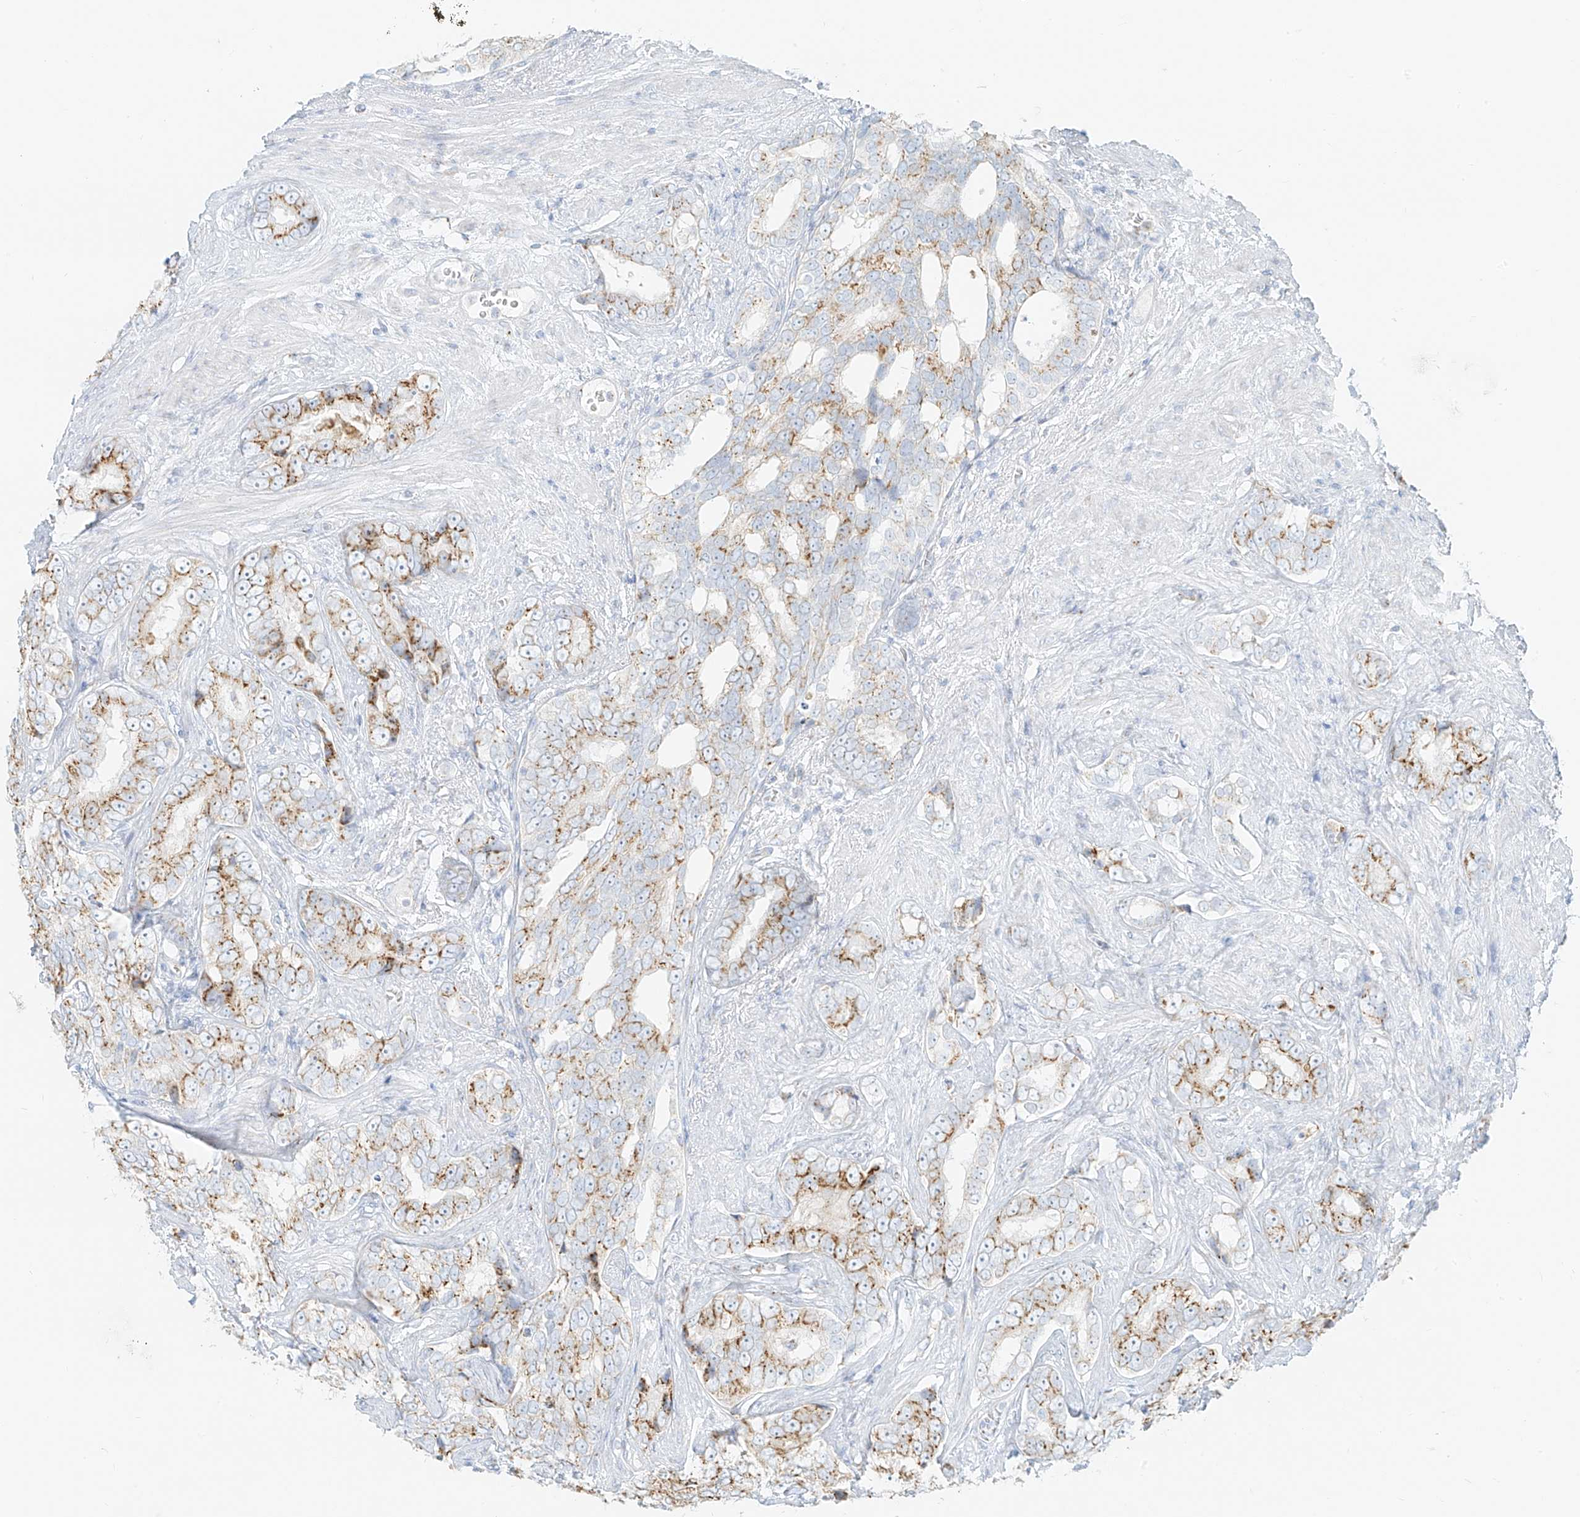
{"staining": {"intensity": "moderate", "quantity": "25%-75%", "location": "cytoplasmic/membranous"}, "tissue": "prostate cancer", "cell_type": "Tumor cells", "image_type": "cancer", "snomed": [{"axis": "morphology", "description": "Adenocarcinoma, High grade"}, {"axis": "topography", "description": "Prostate"}], "caption": "Moderate cytoplasmic/membranous expression for a protein is present in approximately 25%-75% of tumor cells of prostate cancer using immunohistochemistry.", "gene": "TMEM87B", "patient": {"sex": "male", "age": 66}}